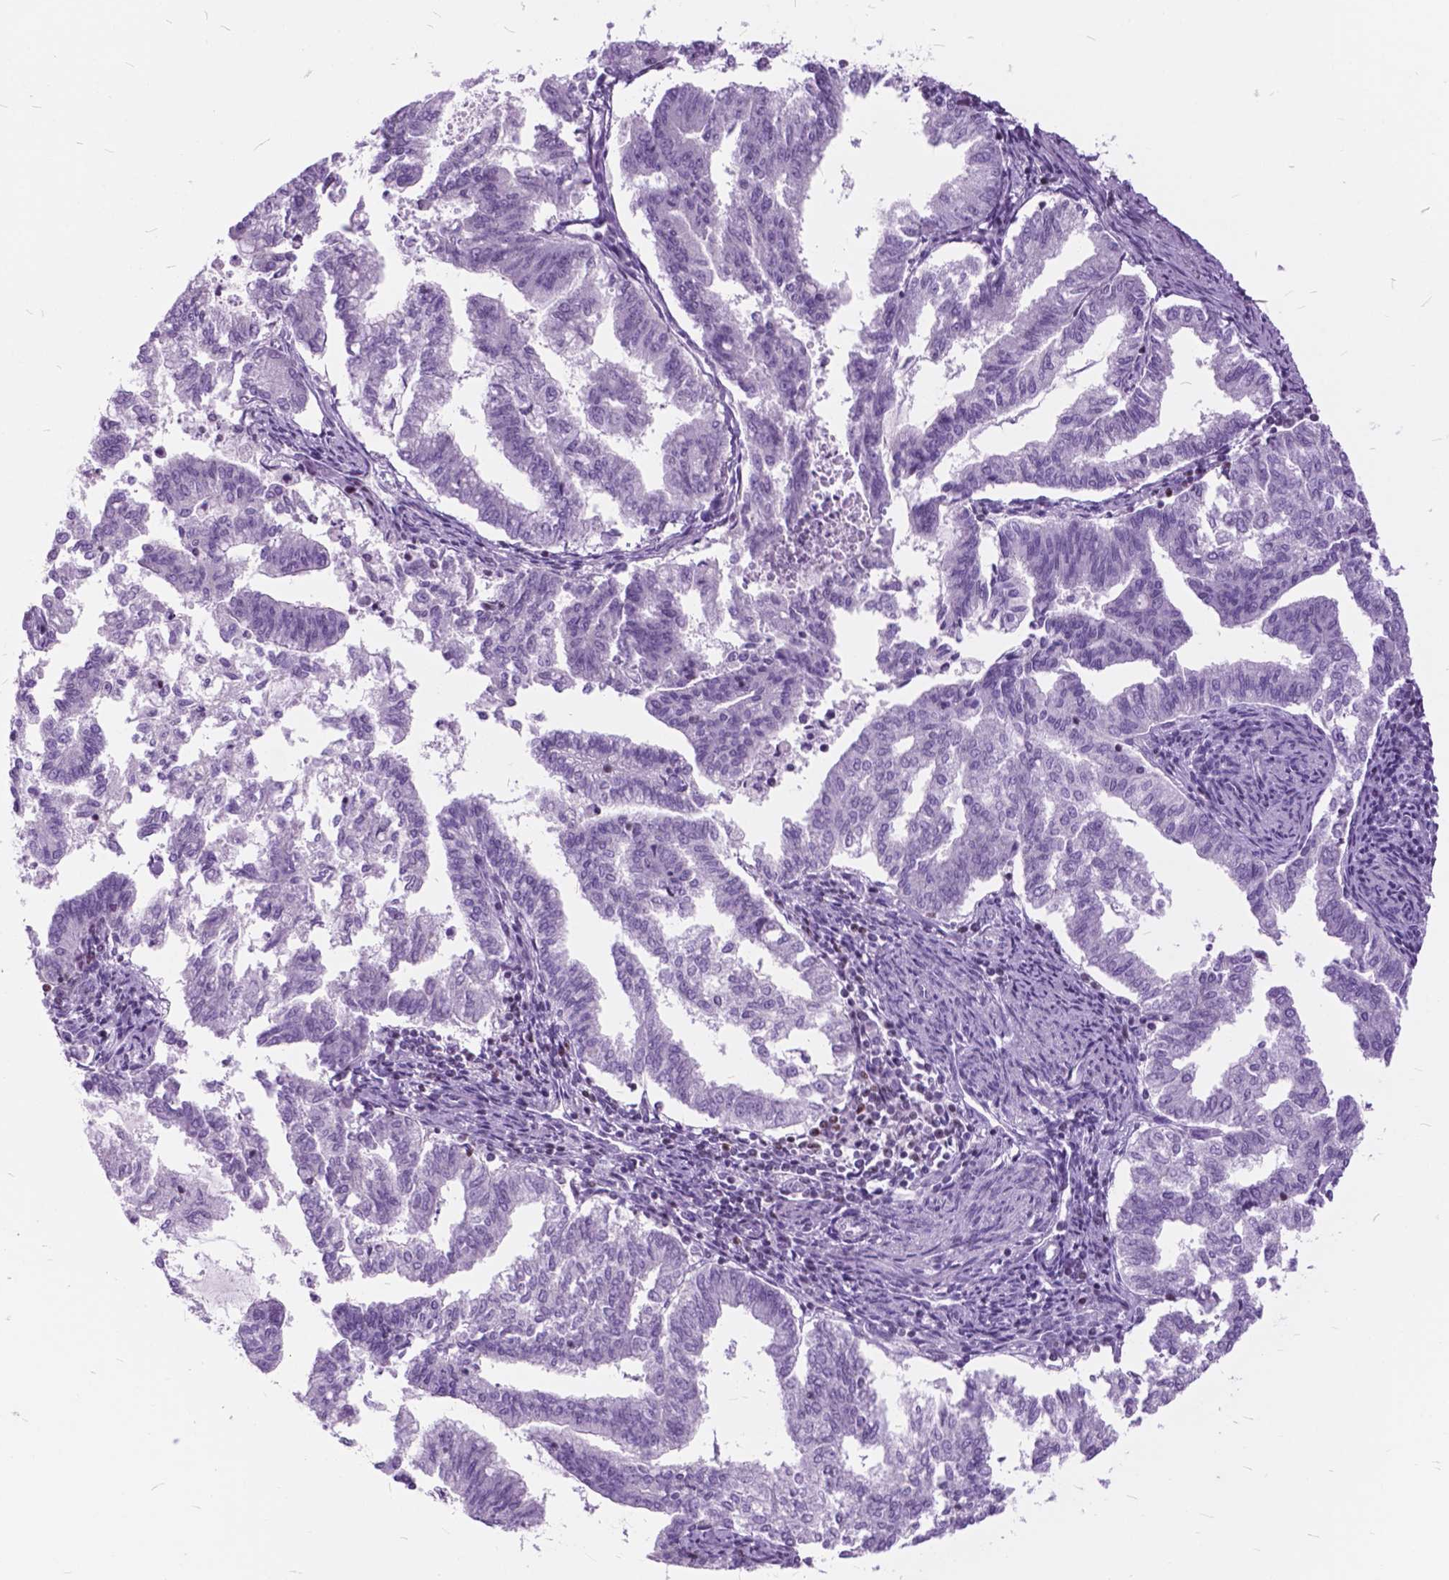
{"staining": {"intensity": "negative", "quantity": "none", "location": "none"}, "tissue": "endometrial cancer", "cell_type": "Tumor cells", "image_type": "cancer", "snomed": [{"axis": "morphology", "description": "Adenocarcinoma, NOS"}, {"axis": "topography", "description": "Endometrium"}], "caption": "This is an immunohistochemistry (IHC) image of human endometrial cancer. There is no expression in tumor cells.", "gene": "SP140", "patient": {"sex": "female", "age": 79}}